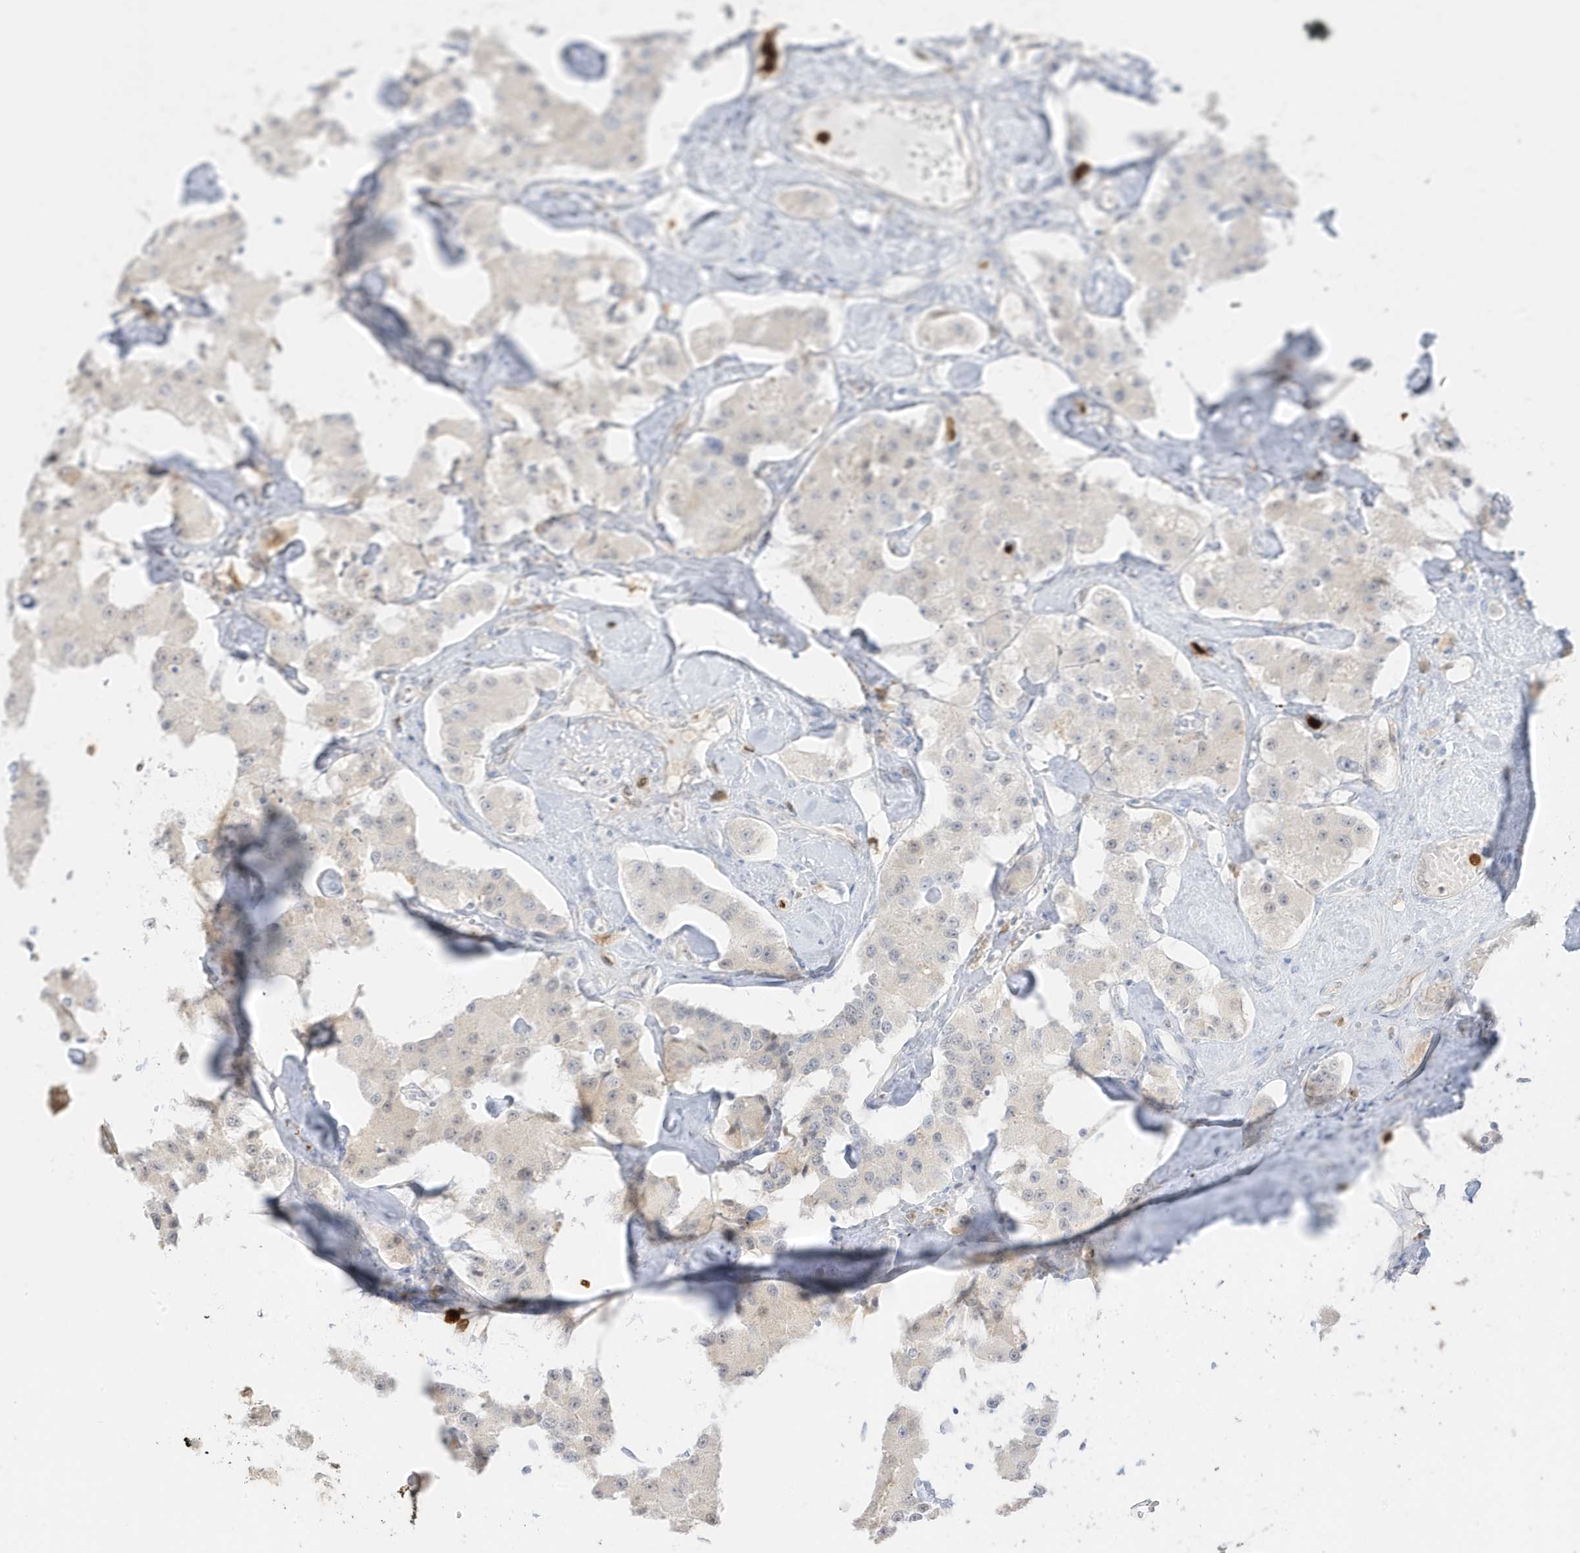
{"staining": {"intensity": "weak", "quantity": "<25%", "location": "nuclear"}, "tissue": "carcinoid", "cell_type": "Tumor cells", "image_type": "cancer", "snomed": [{"axis": "morphology", "description": "Carcinoid, malignant, NOS"}, {"axis": "topography", "description": "Pancreas"}], "caption": "Protein analysis of carcinoid (malignant) displays no significant positivity in tumor cells.", "gene": "GCA", "patient": {"sex": "male", "age": 41}}